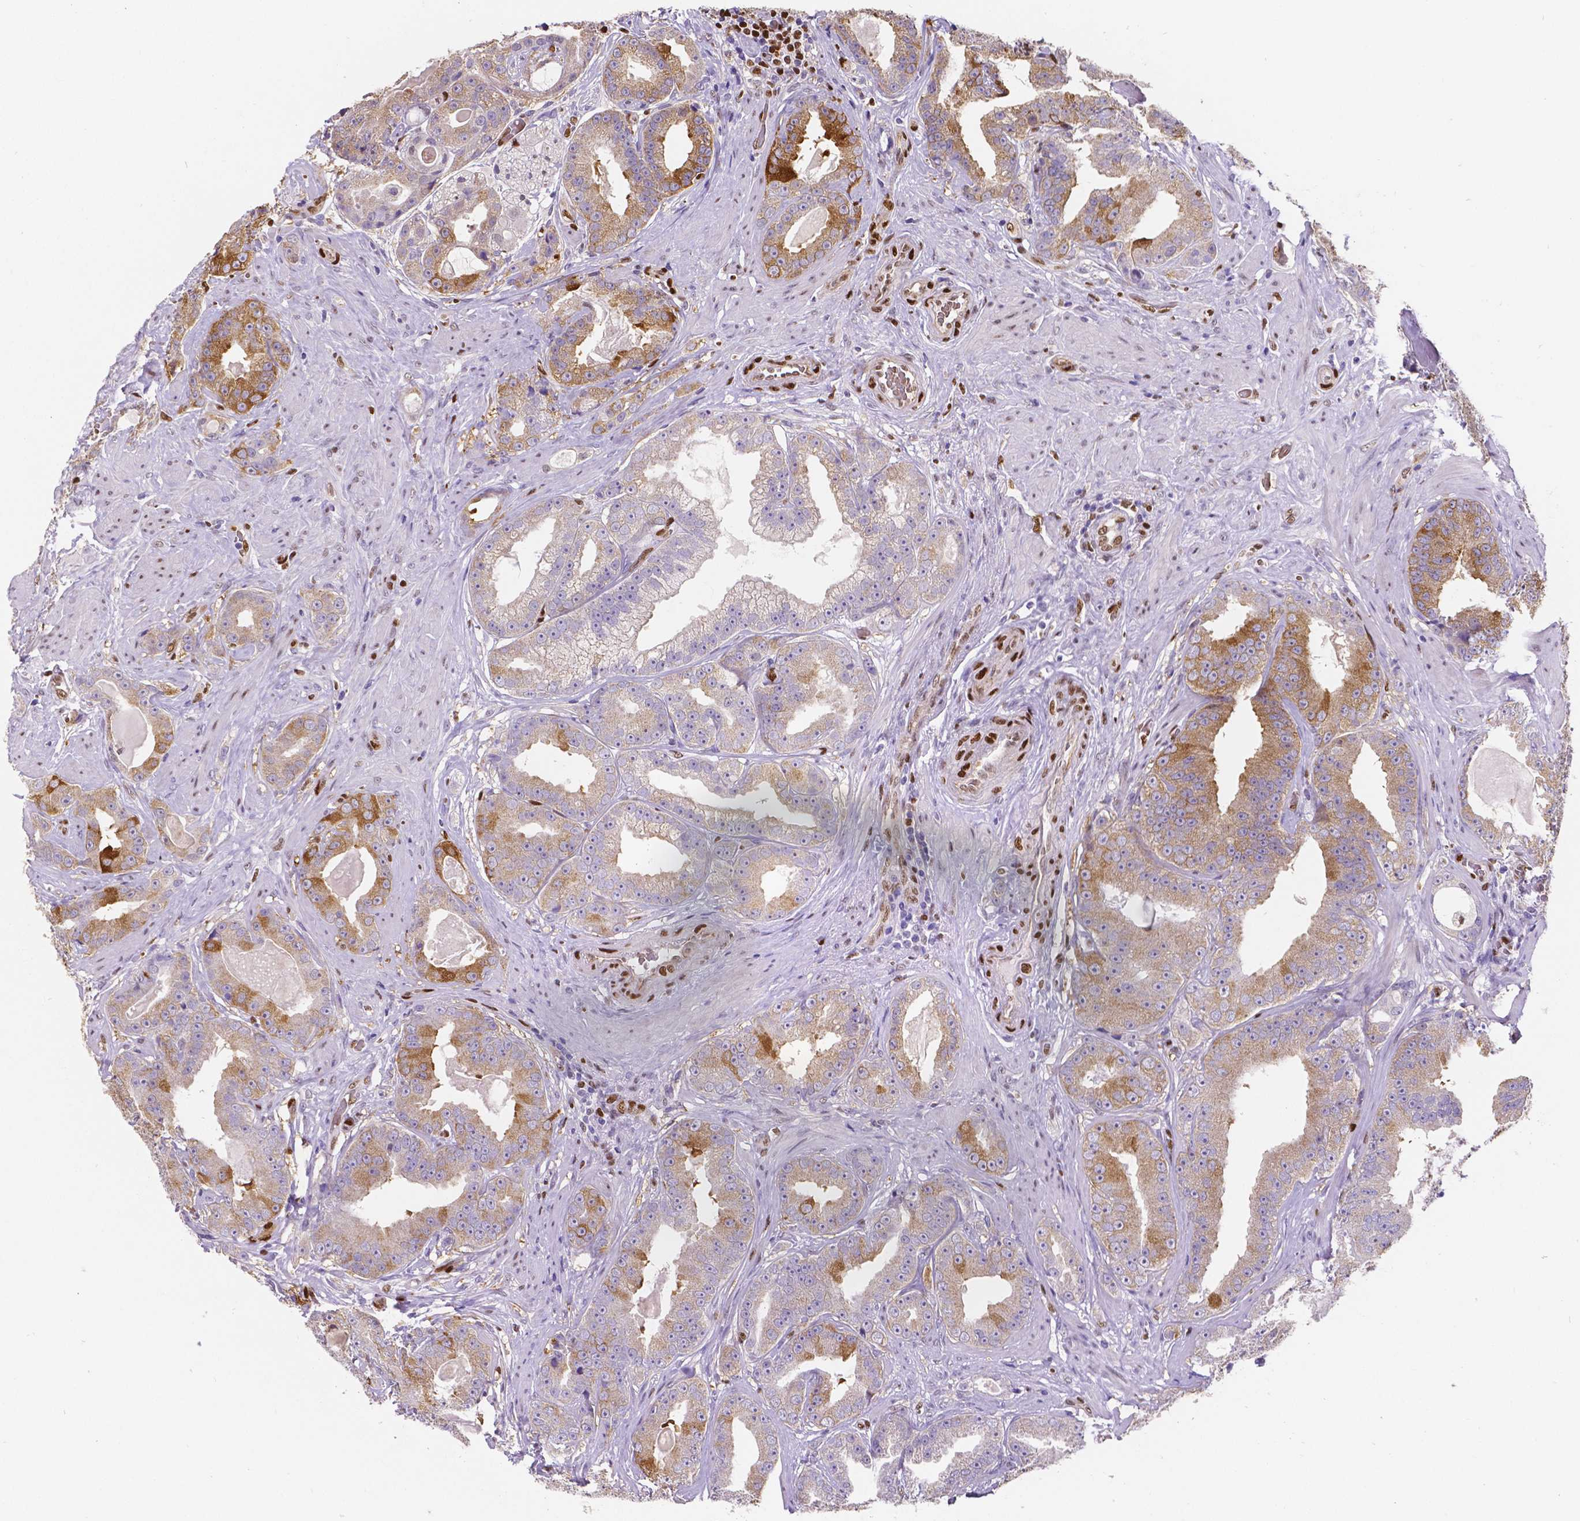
{"staining": {"intensity": "moderate", "quantity": "<25%", "location": "cytoplasmic/membranous"}, "tissue": "prostate cancer", "cell_type": "Tumor cells", "image_type": "cancer", "snomed": [{"axis": "morphology", "description": "Adenocarcinoma, Low grade"}, {"axis": "topography", "description": "Prostate"}], "caption": "Immunohistochemistry (IHC) of human adenocarcinoma (low-grade) (prostate) exhibits low levels of moderate cytoplasmic/membranous positivity in about <25% of tumor cells.", "gene": "MEF2C", "patient": {"sex": "male", "age": 60}}